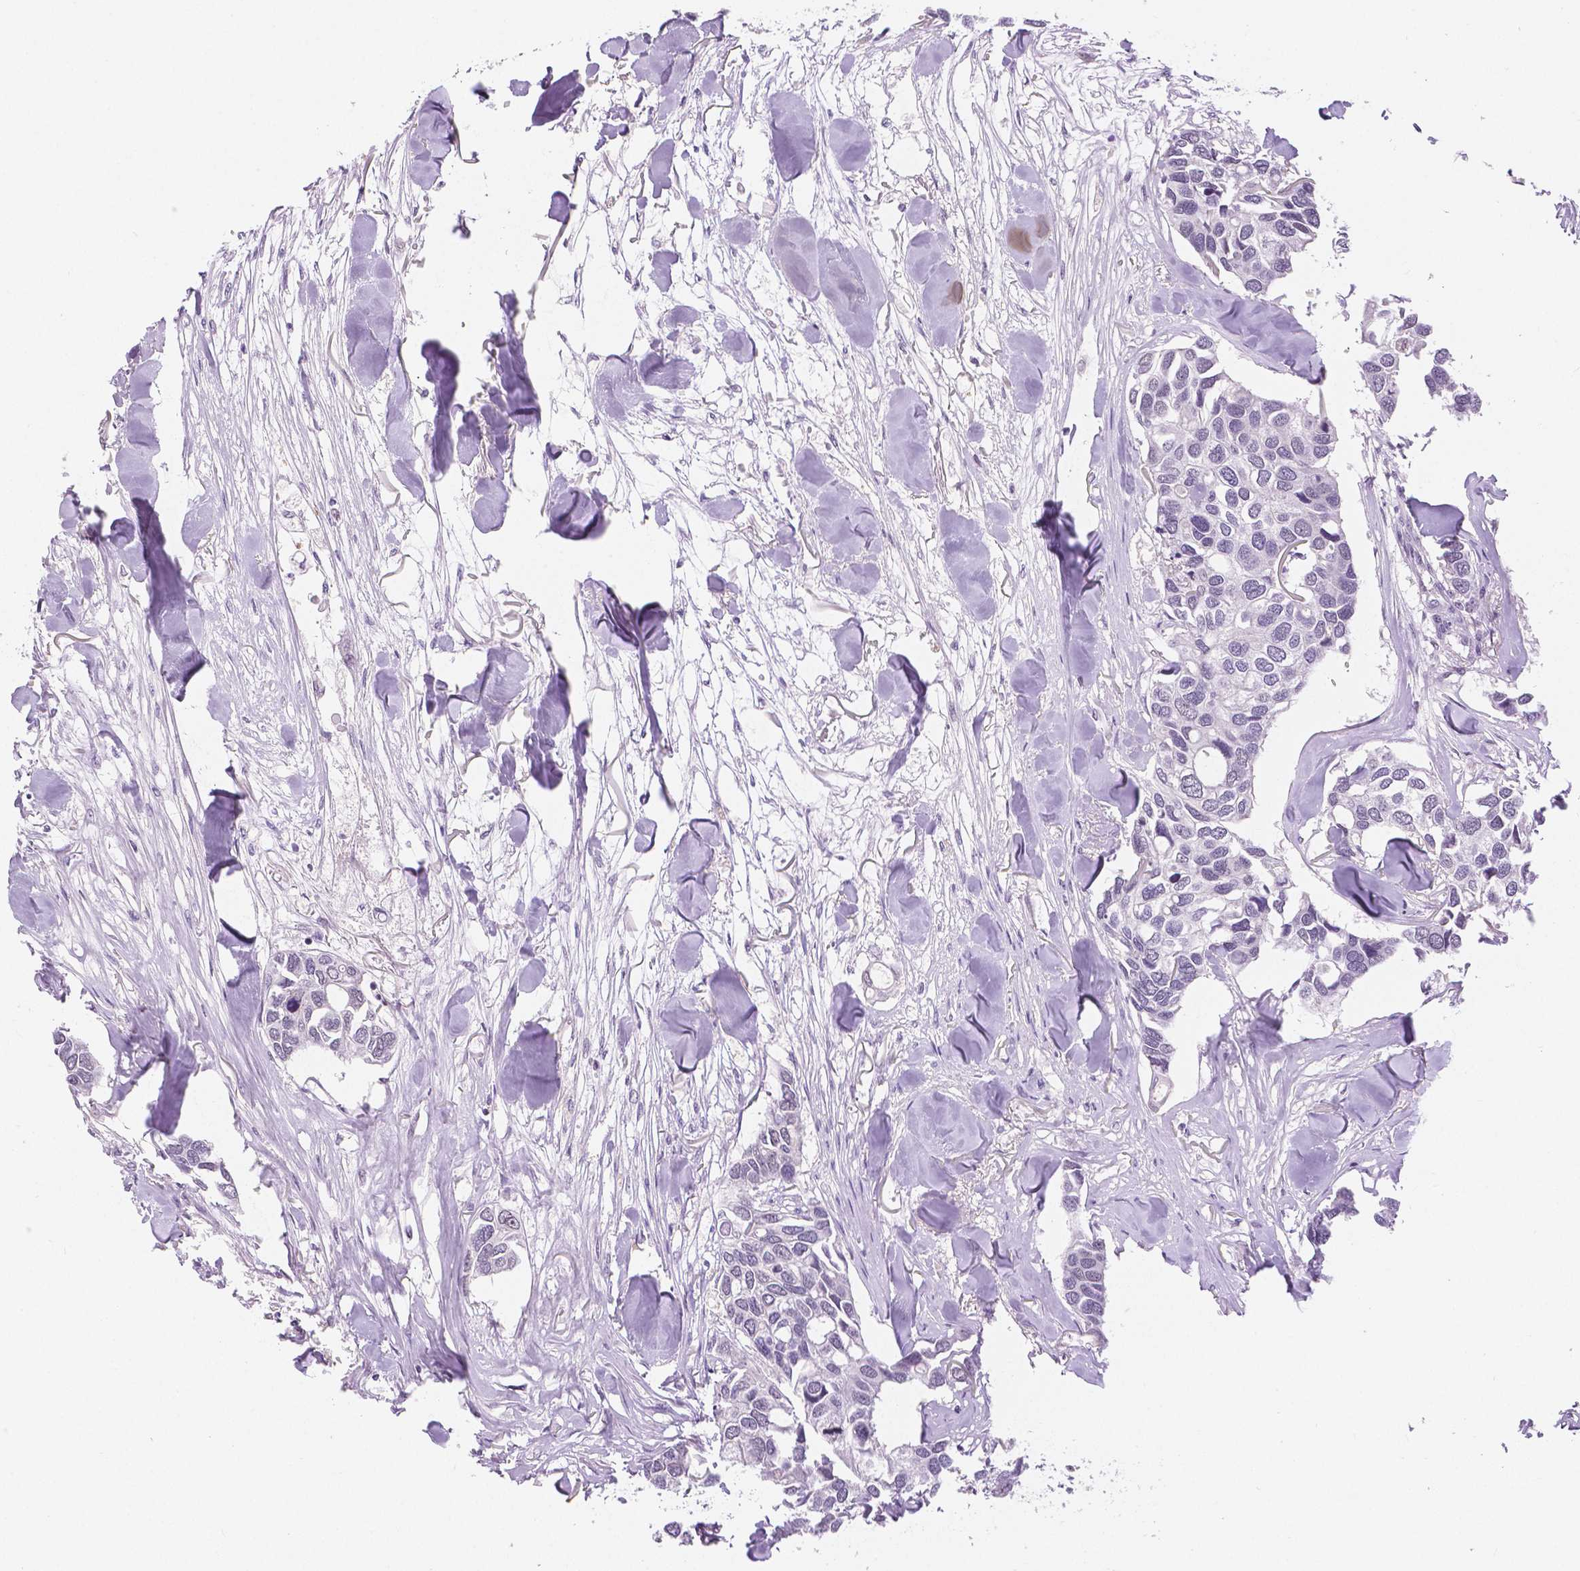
{"staining": {"intensity": "negative", "quantity": "none", "location": "none"}, "tissue": "breast cancer", "cell_type": "Tumor cells", "image_type": "cancer", "snomed": [{"axis": "morphology", "description": "Duct carcinoma"}, {"axis": "topography", "description": "Breast"}], "caption": "Image shows no protein staining in tumor cells of intraductal carcinoma (breast) tissue.", "gene": "NHP2", "patient": {"sex": "female", "age": 83}}